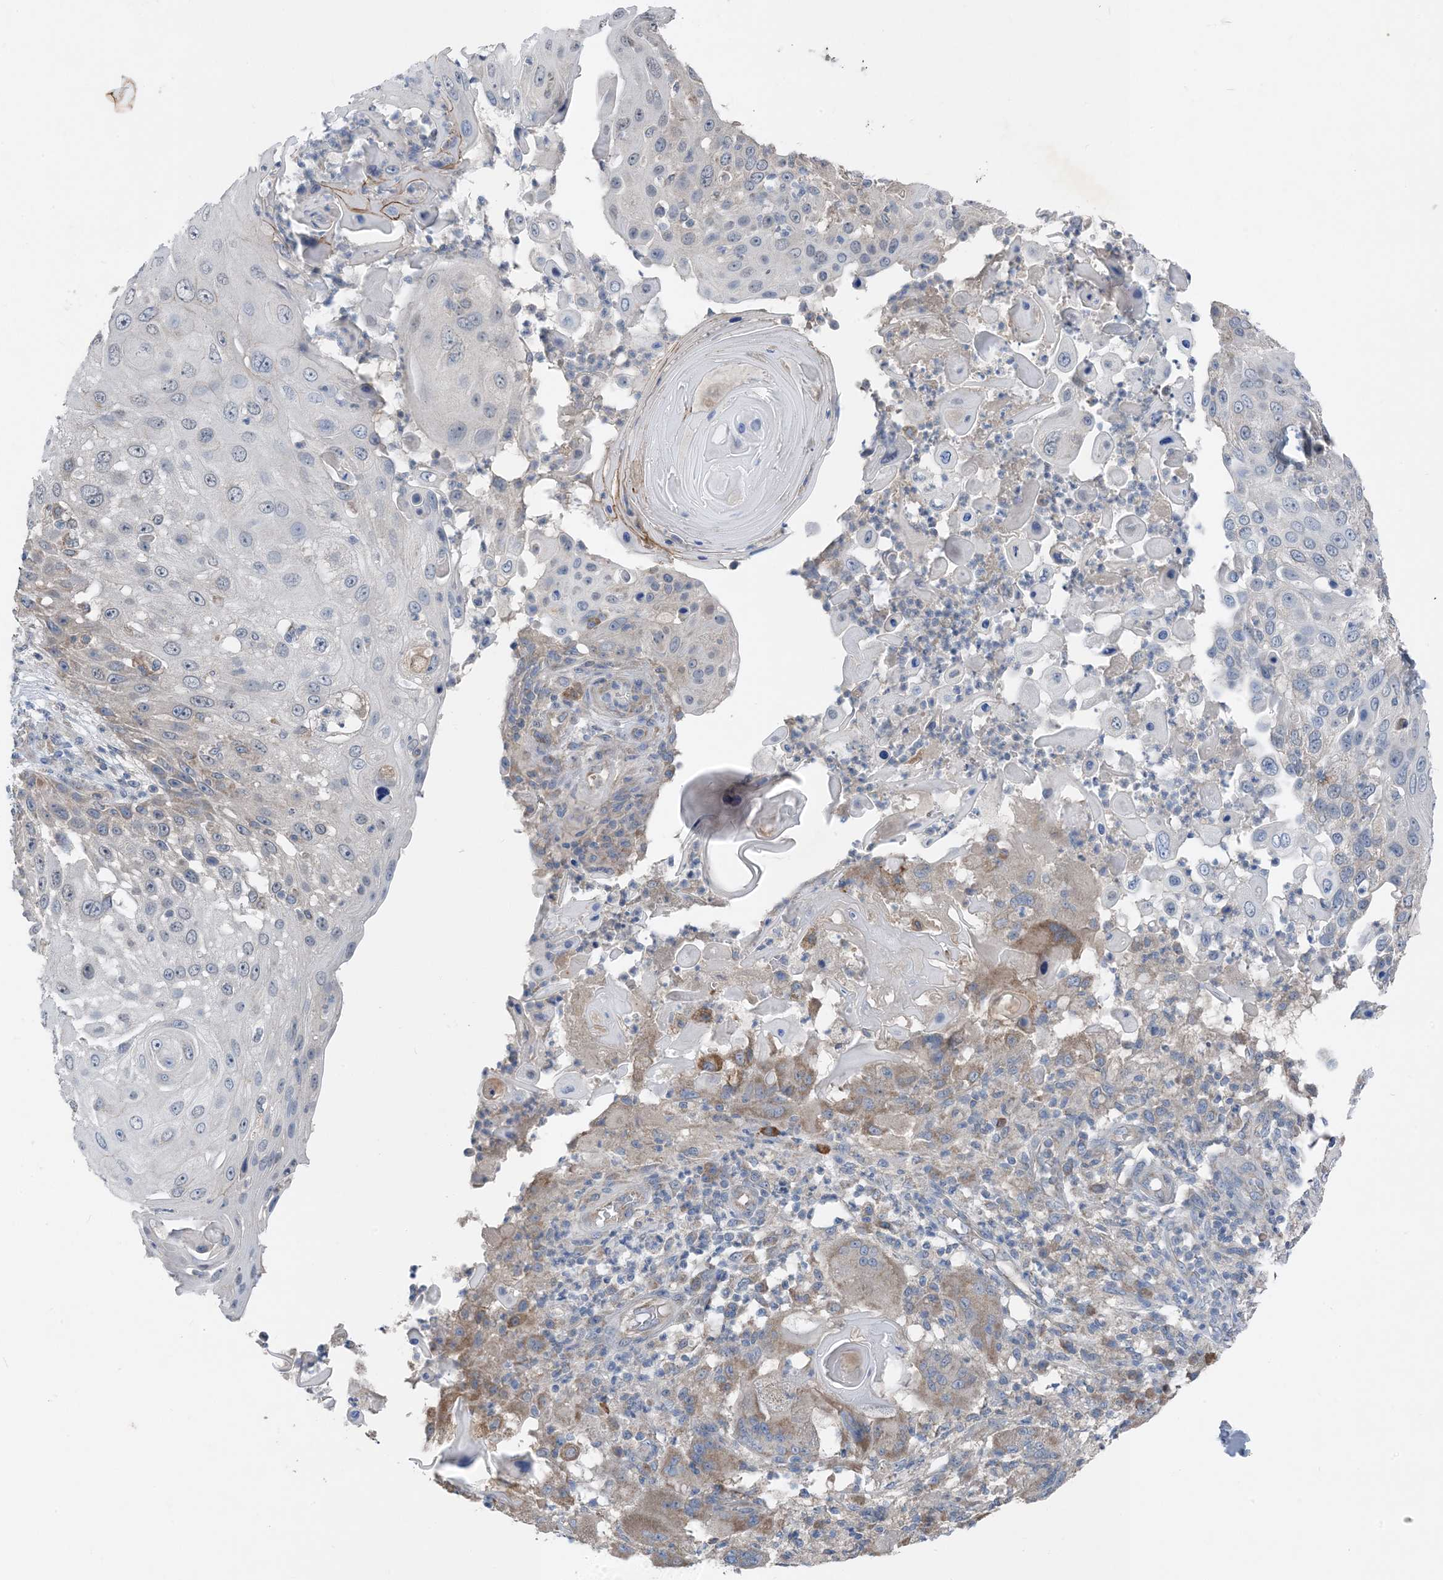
{"staining": {"intensity": "weak", "quantity": "<25%", "location": "cytoplasmic/membranous"}, "tissue": "skin cancer", "cell_type": "Tumor cells", "image_type": "cancer", "snomed": [{"axis": "morphology", "description": "Squamous cell carcinoma, NOS"}, {"axis": "topography", "description": "Skin"}], "caption": "Immunohistochemical staining of skin cancer (squamous cell carcinoma) shows no significant expression in tumor cells.", "gene": "DHX30", "patient": {"sex": "female", "age": 44}}